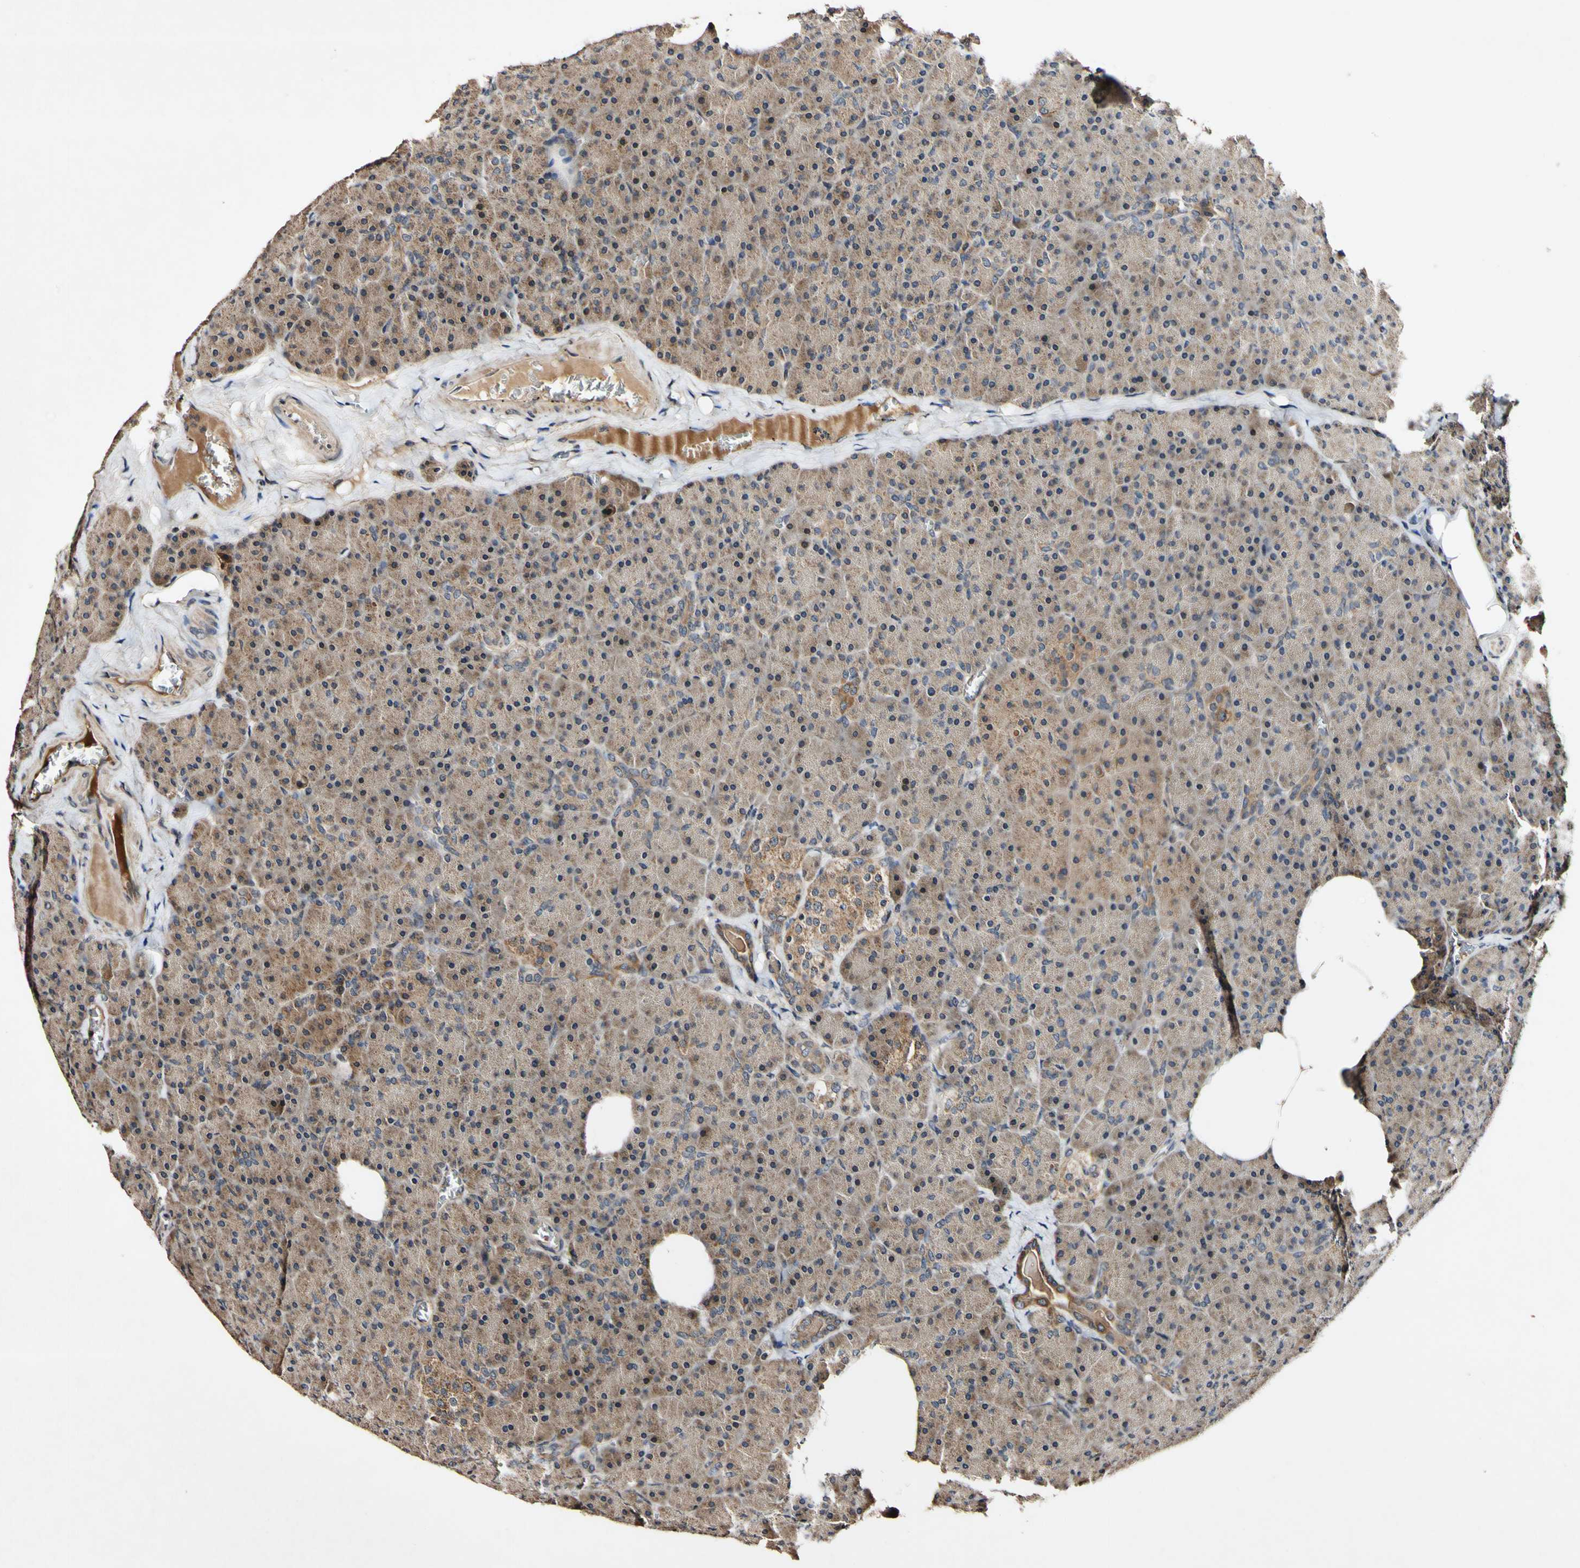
{"staining": {"intensity": "moderate", "quantity": ">75%", "location": "cytoplasmic/membranous"}, "tissue": "pancreas", "cell_type": "Exocrine glandular cells", "image_type": "normal", "snomed": [{"axis": "morphology", "description": "Normal tissue, NOS"}, {"axis": "topography", "description": "Pancreas"}], "caption": "Human pancreas stained for a protein (brown) demonstrates moderate cytoplasmic/membranous positive positivity in approximately >75% of exocrine glandular cells.", "gene": "PLAT", "patient": {"sex": "female", "age": 35}}